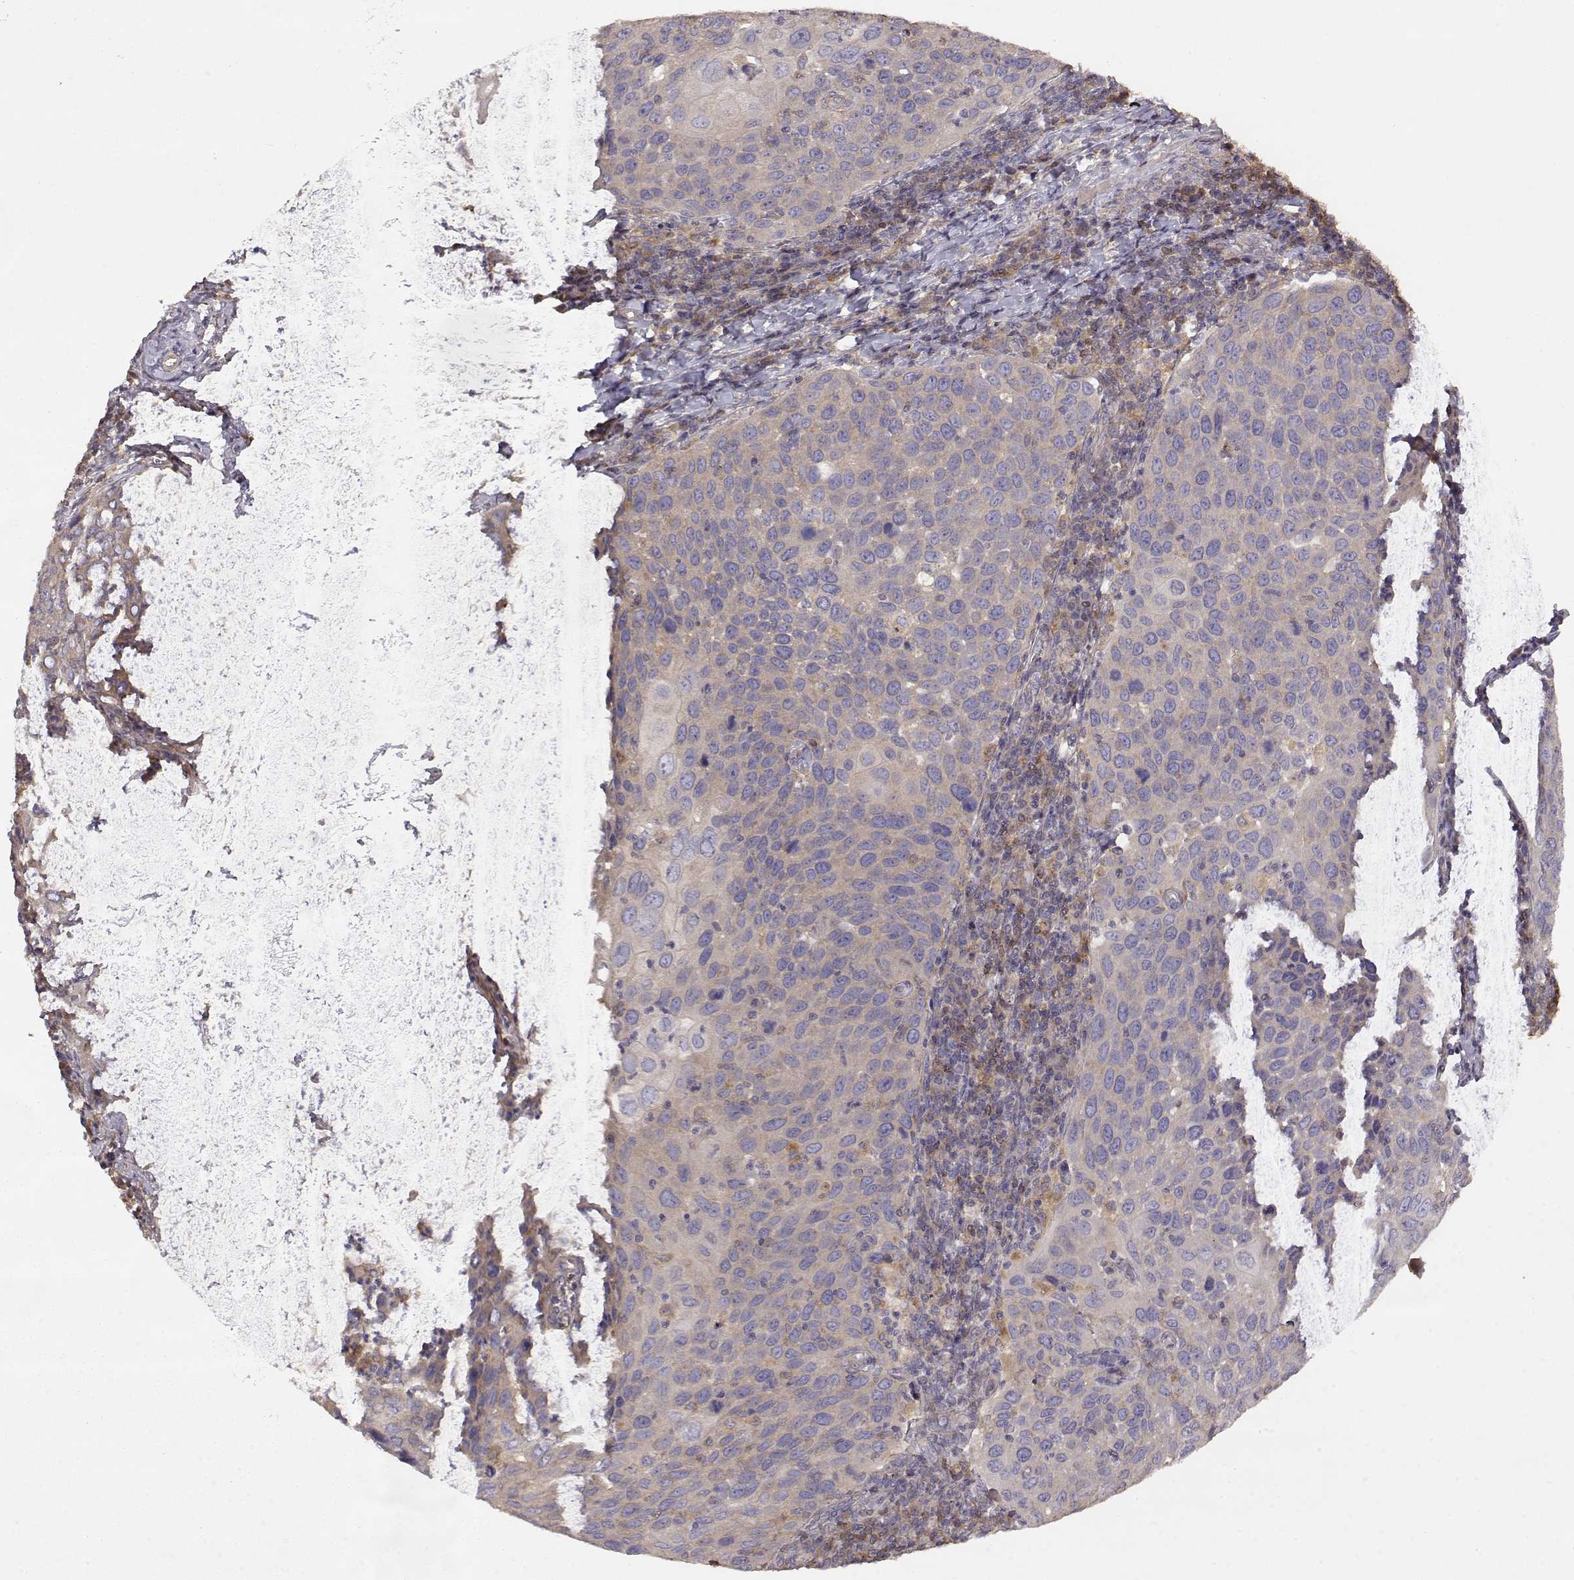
{"staining": {"intensity": "weak", "quantity": "<25%", "location": "cytoplasmic/membranous"}, "tissue": "cervical cancer", "cell_type": "Tumor cells", "image_type": "cancer", "snomed": [{"axis": "morphology", "description": "Squamous cell carcinoma, NOS"}, {"axis": "topography", "description": "Cervix"}], "caption": "Protein analysis of cervical cancer (squamous cell carcinoma) displays no significant expression in tumor cells. Nuclei are stained in blue.", "gene": "CRIM1", "patient": {"sex": "female", "age": 54}}